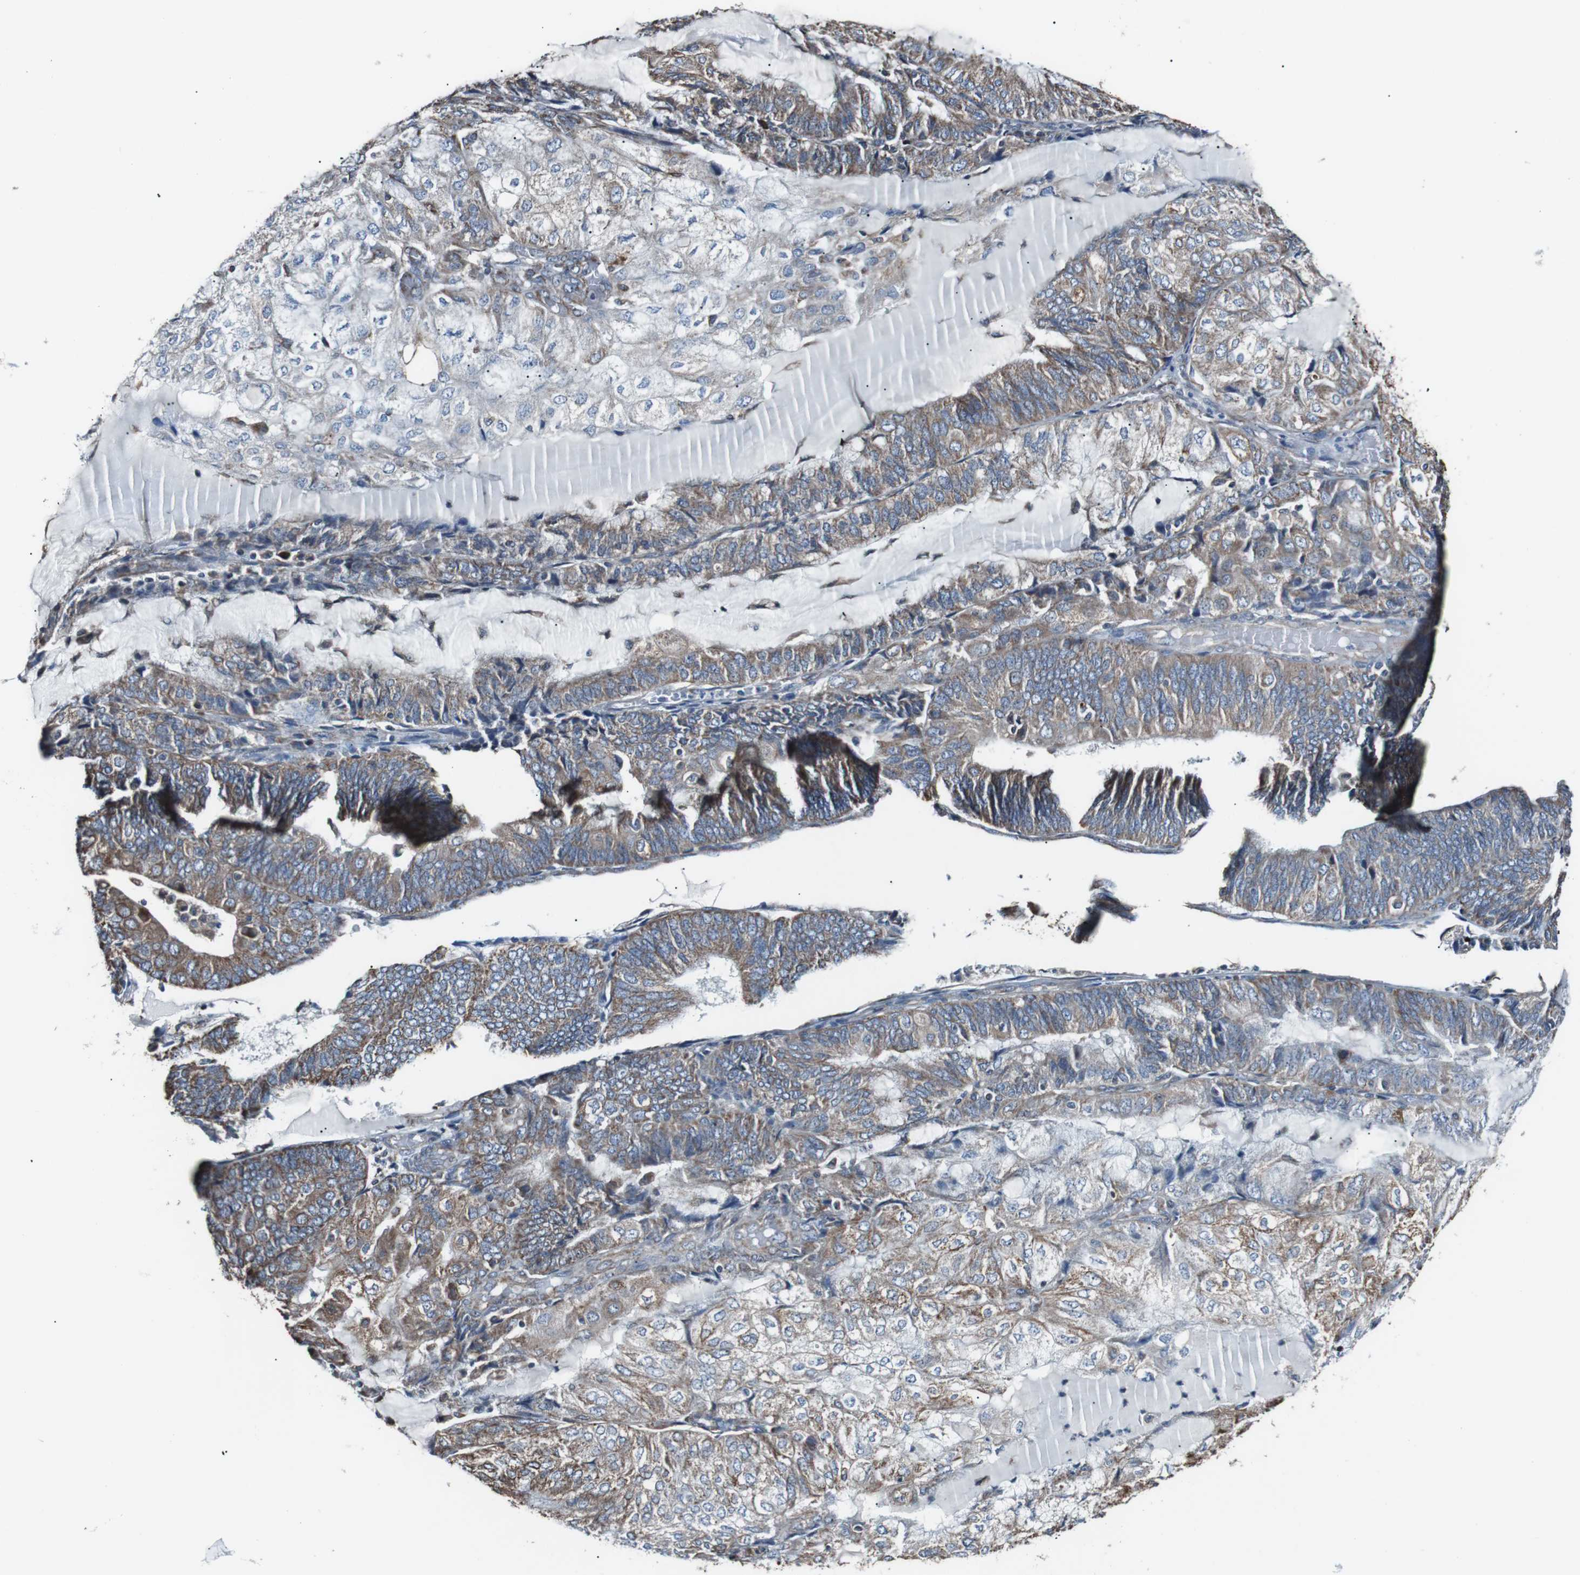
{"staining": {"intensity": "moderate", "quantity": ">75%", "location": "cytoplasmic/membranous"}, "tissue": "endometrial cancer", "cell_type": "Tumor cells", "image_type": "cancer", "snomed": [{"axis": "morphology", "description": "Adenocarcinoma, NOS"}, {"axis": "topography", "description": "Endometrium"}], "caption": "This image shows adenocarcinoma (endometrial) stained with IHC to label a protein in brown. The cytoplasmic/membranous of tumor cells show moderate positivity for the protein. Nuclei are counter-stained blue.", "gene": "CISD2", "patient": {"sex": "female", "age": 81}}